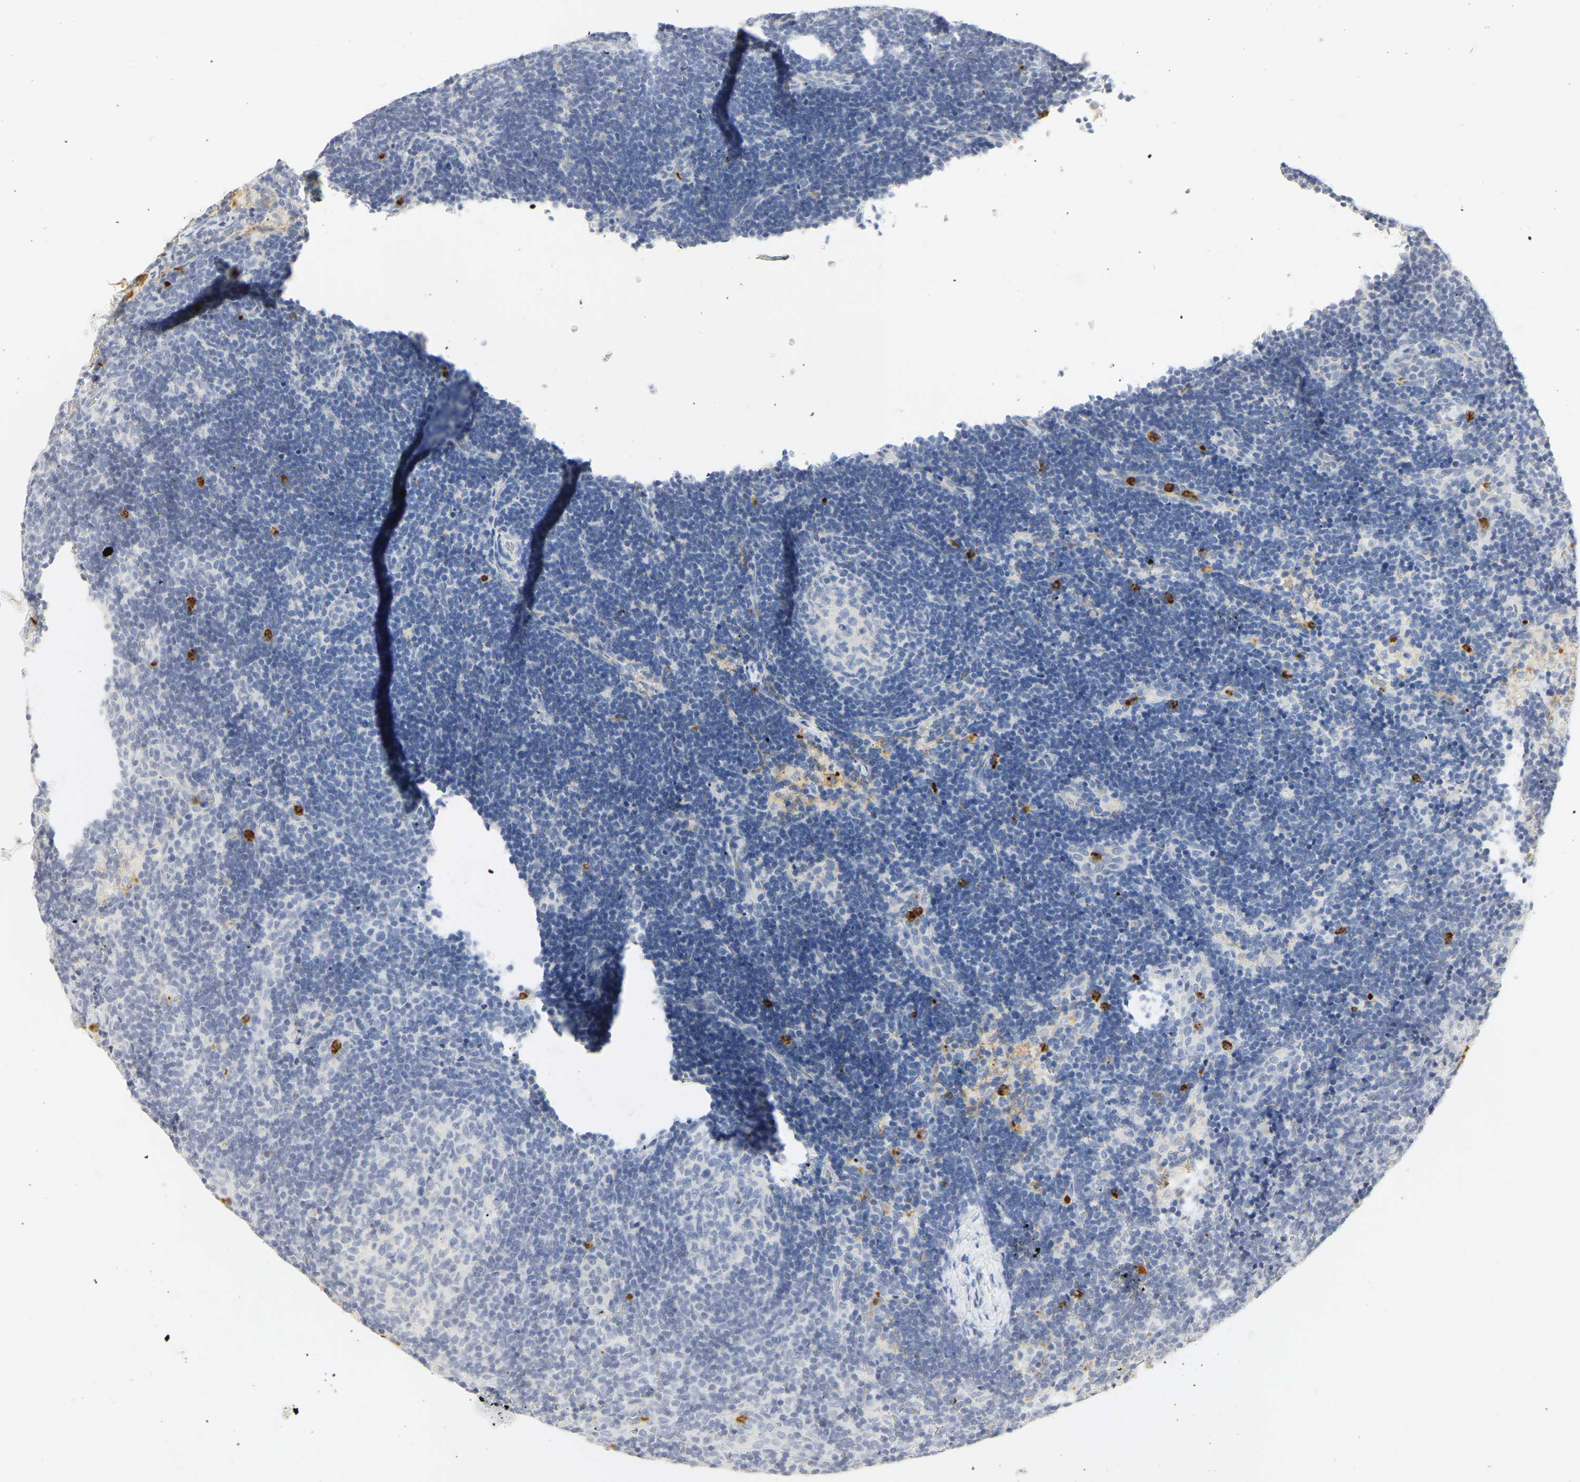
{"staining": {"intensity": "negative", "quantity": "none", "location": "none"}, "tissue": "lymph node", "cell_type": "Germinal center cells", "image_type": "normal", "snomed": [{"axis": "morphology", "description": "Normal tissue, NOS"}, {"axis": "topography", "description": "Lymph node"}], "caption": "DAB immunohistochemical staining of unremarkable lymph node demonstrates no significant expression in germinal center cells.", "gene": "CEACAM5", "patient": {"sex": "female", "age": 14}}